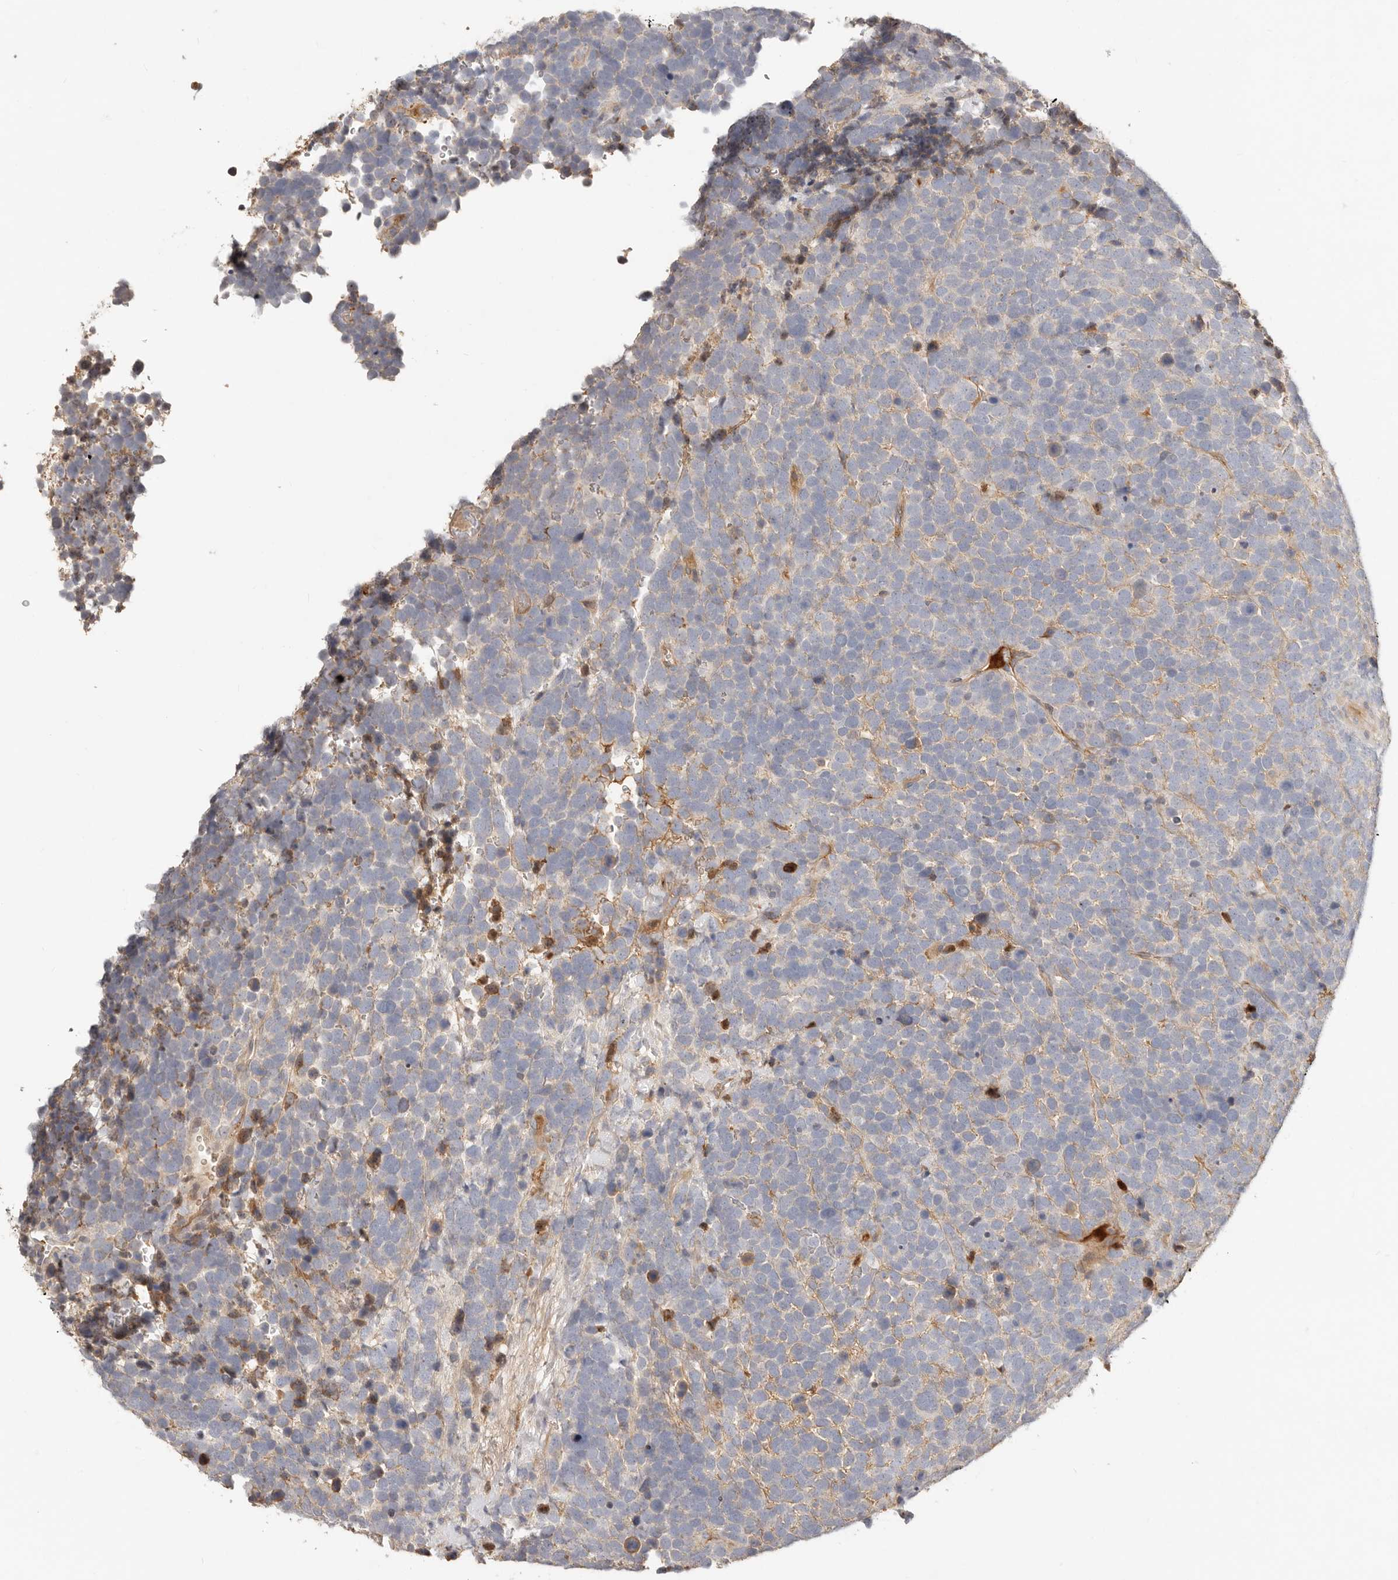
{"staining": {"intensity": "negative", "quantity": "none", "location": "none"}, "tissue": "urothelial cancer", "cell_type": "Tumor cells", "image_type": "cancer", "snomed": [{"axis": "morphology", "description": "Urothelial carcinoma, High grade"}, {"axis": "topography", "description": "Urinary bladder"}], "caption": "The photomicrograph demonstrates no staining of tumor cells in high-grade urothelial carcinoma.", "gene": "MTFR2", "patient": {"sex": "female", "age": 82}}